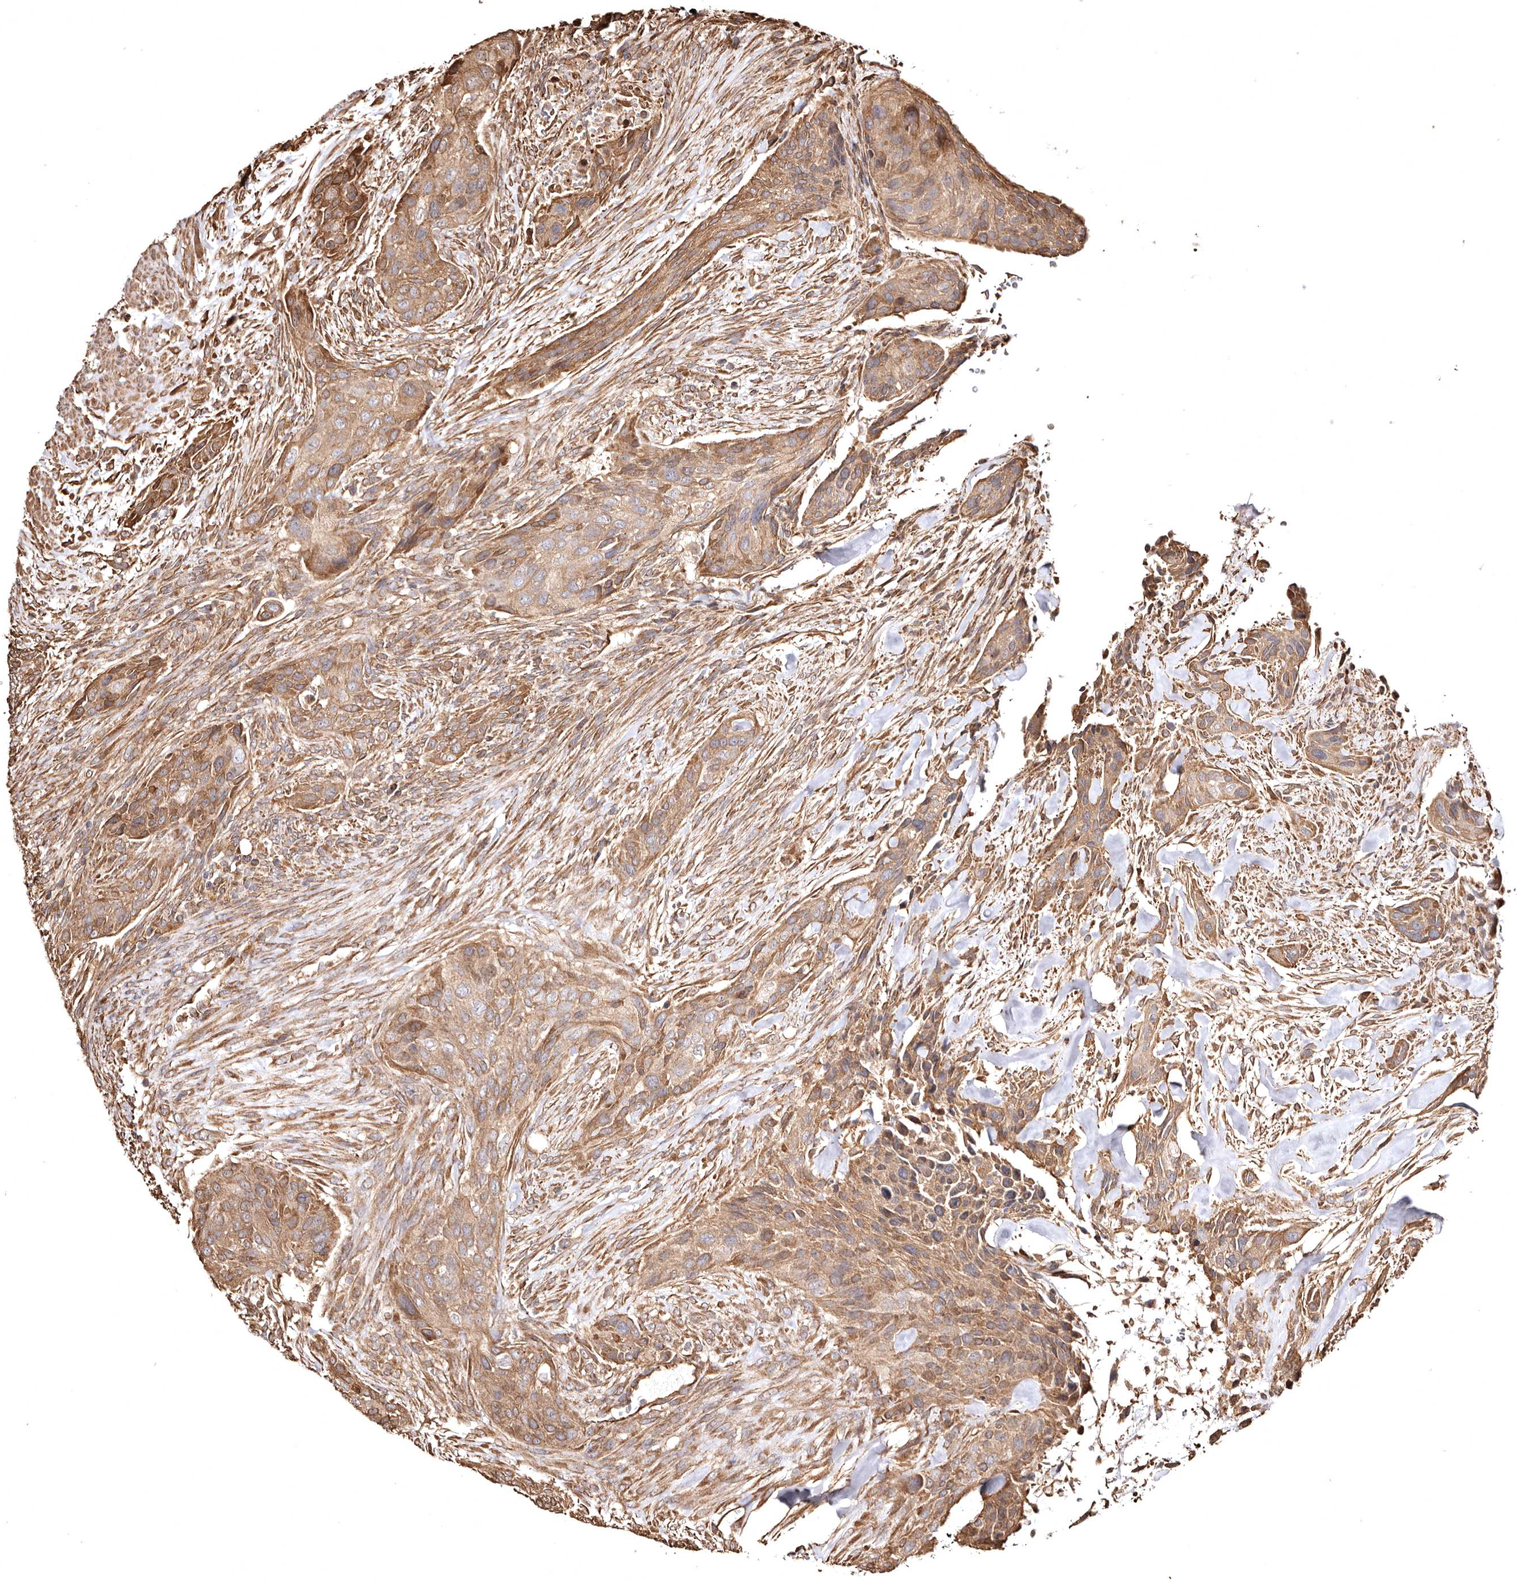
{"staining": {"intensity": "moderate", "quantity": ">75%", "location": "cytoplasmic/membranous"}, "tissue": "urothelial cancer", "cell_type": "Tumor cells", "image_type": "cancer", "snomed": [{"axis": "morphology", "description": "Urothelial carcinoma, High grade"}, {"axis": "topography", "description": "Urinary bladder"}], "caption": "DAB immunohistochemical staining of human urothelial cancer displays moderate cytoplasmic/membranous protein expression in about >75% of tumor cells. Using DAB (brown) and hematoxylin (blue) stains, captured at high magnification using brightfield microscopy.", "gene": "MACC1", "patient": {"sex": "male", "age": 35}}